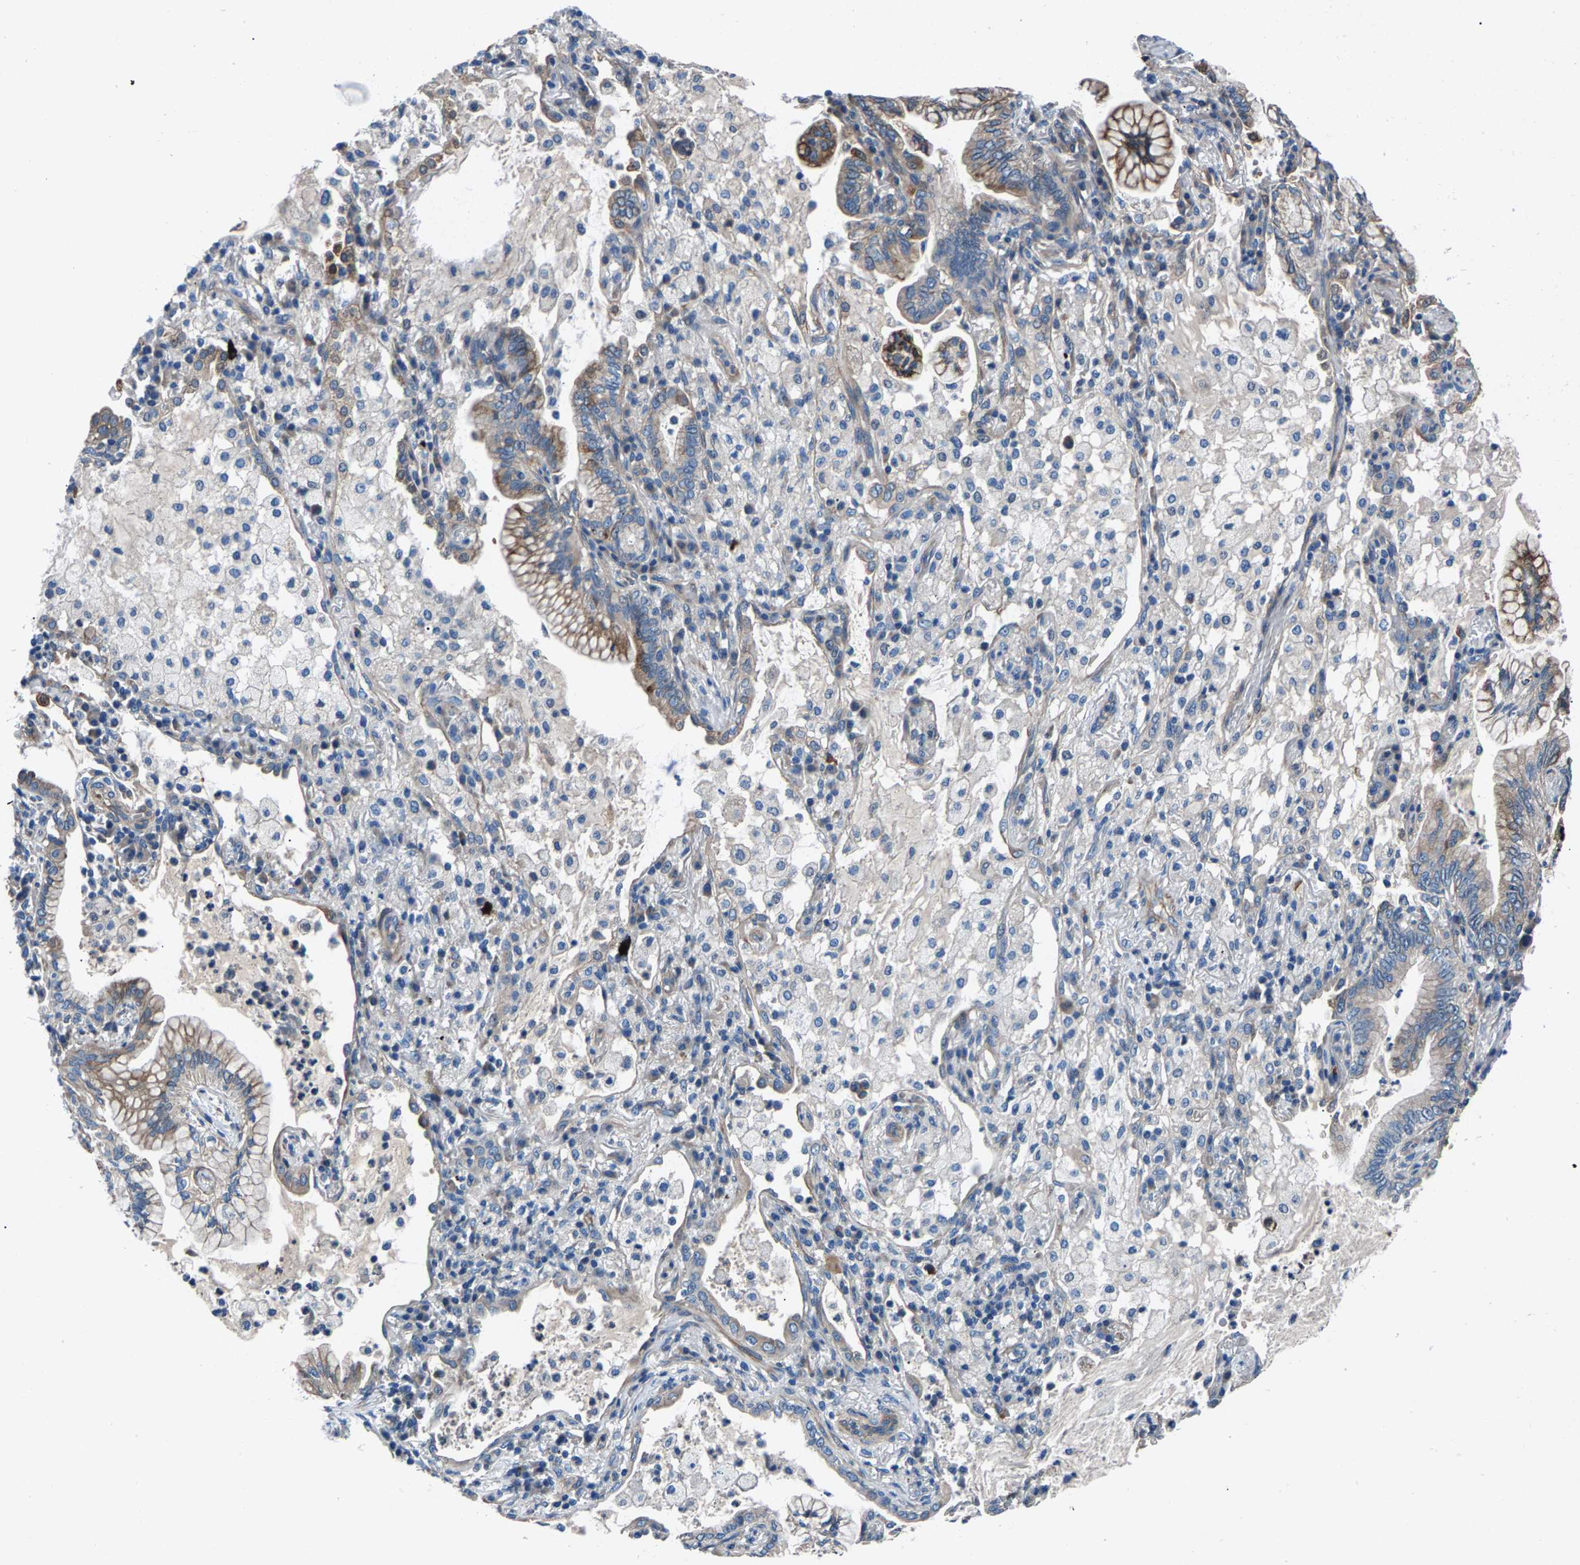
{"staining": {"intensity": "moderate", "quantity": "25%-75%", "location": "cytoplasmic/membranous"}, "tissue": "lung cancer", "cell_type": "Tumor cells", "image_type": "cancer", "snomed": [{"axis": "morphology", "description": "Adenocarcinoma, NOS"}, {"axis": "topography", "description": "Lung"}], "caption": "Lung adenocarcinoma stained with a protein marker exhibits moderate staining in tumor cells.", "gene": "CDRT4", "patient": {"sex": "female", "age": 70}}